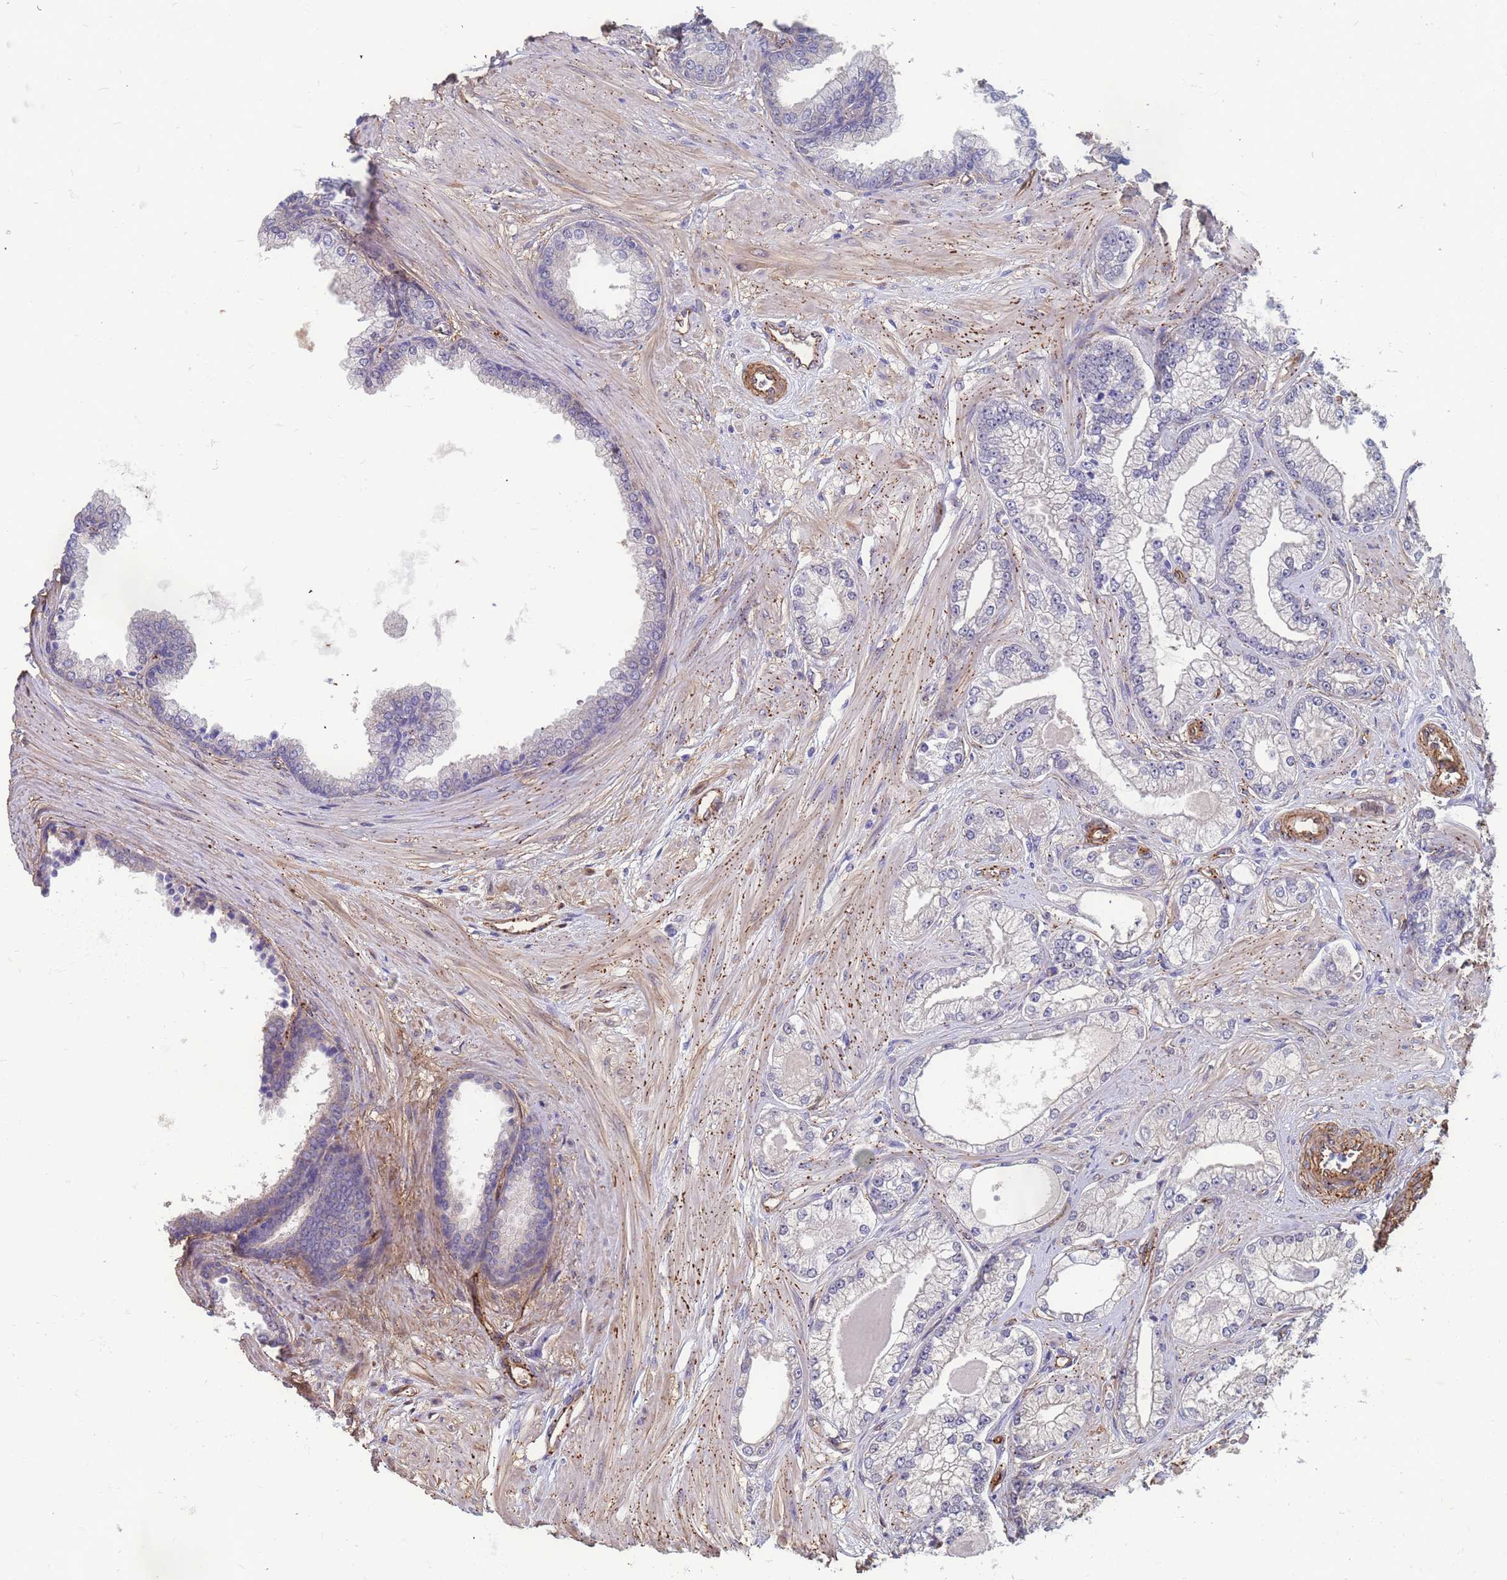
{"staining": {"intensity": "negative", "quantity": "none", "location": "none"}, "tissue": "prostate cancer", "cell_type": "Tumor cells", "image_type": "cancer", "snomed": [{"axis": "morphology", "description": "Adenocarcinoma, Low grade"}, {"axis": "topography", "description": "Prostate"}], "caption": "Immunohistochemistry histopathology image of neoplastic tissue: prostate cancer (adenocarcinoma (low-grade)) stained with DAB (3,3'-diaminobenzidine) shows no significant protein positivity in tumor cells.", "gene": "EHD2", "patient": {"sex": "male", "age": 64}}